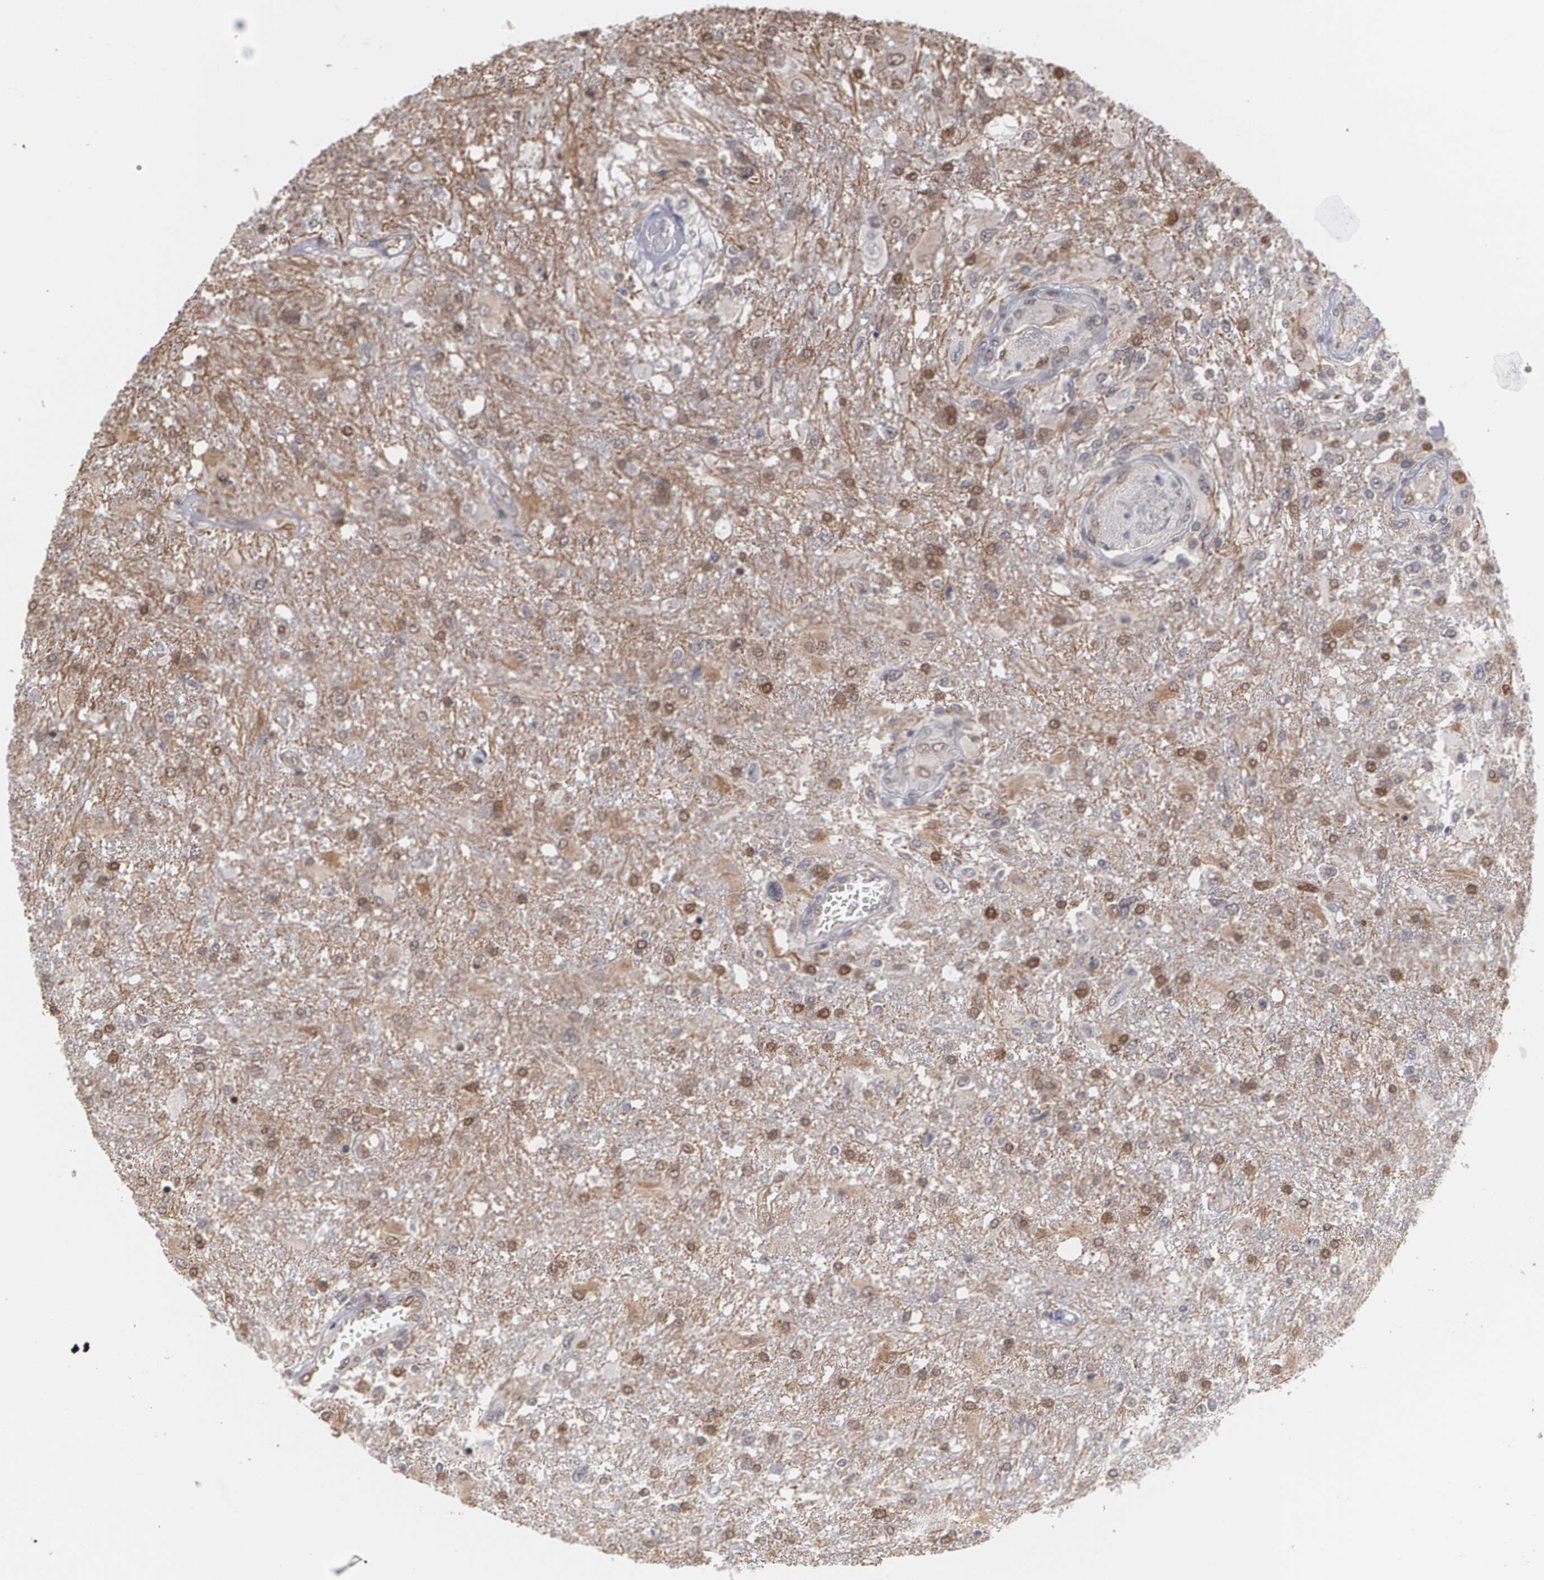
{"staining": {"intensity": "moderate", "quantity": "25%-75%", "location": "nuclear"}, "tissue": "glioma", "cell_type": "Tumor cells", "image_type": "cancer", "snomed": [{"axis": "morphology", "description": "Glioma, malignant, High grade"}, {"axis": "topography", "description": "Cerebral cortex"}], "caption": "Immunohistochemistry (DAB) staining of malignant glioma (high-grade) reveals moderate nuclear protein positivity in about 25%-75% of tumor cells. The staining was performed using DAB (3,3'-diaminobenzidine) to visualize the protein expression in brown, while the nuclei were stained in blue with hematoxylin (Magnification: 20x).", "gene": "ZNF75A", "patient": {"sex": "male", "age": 79}}